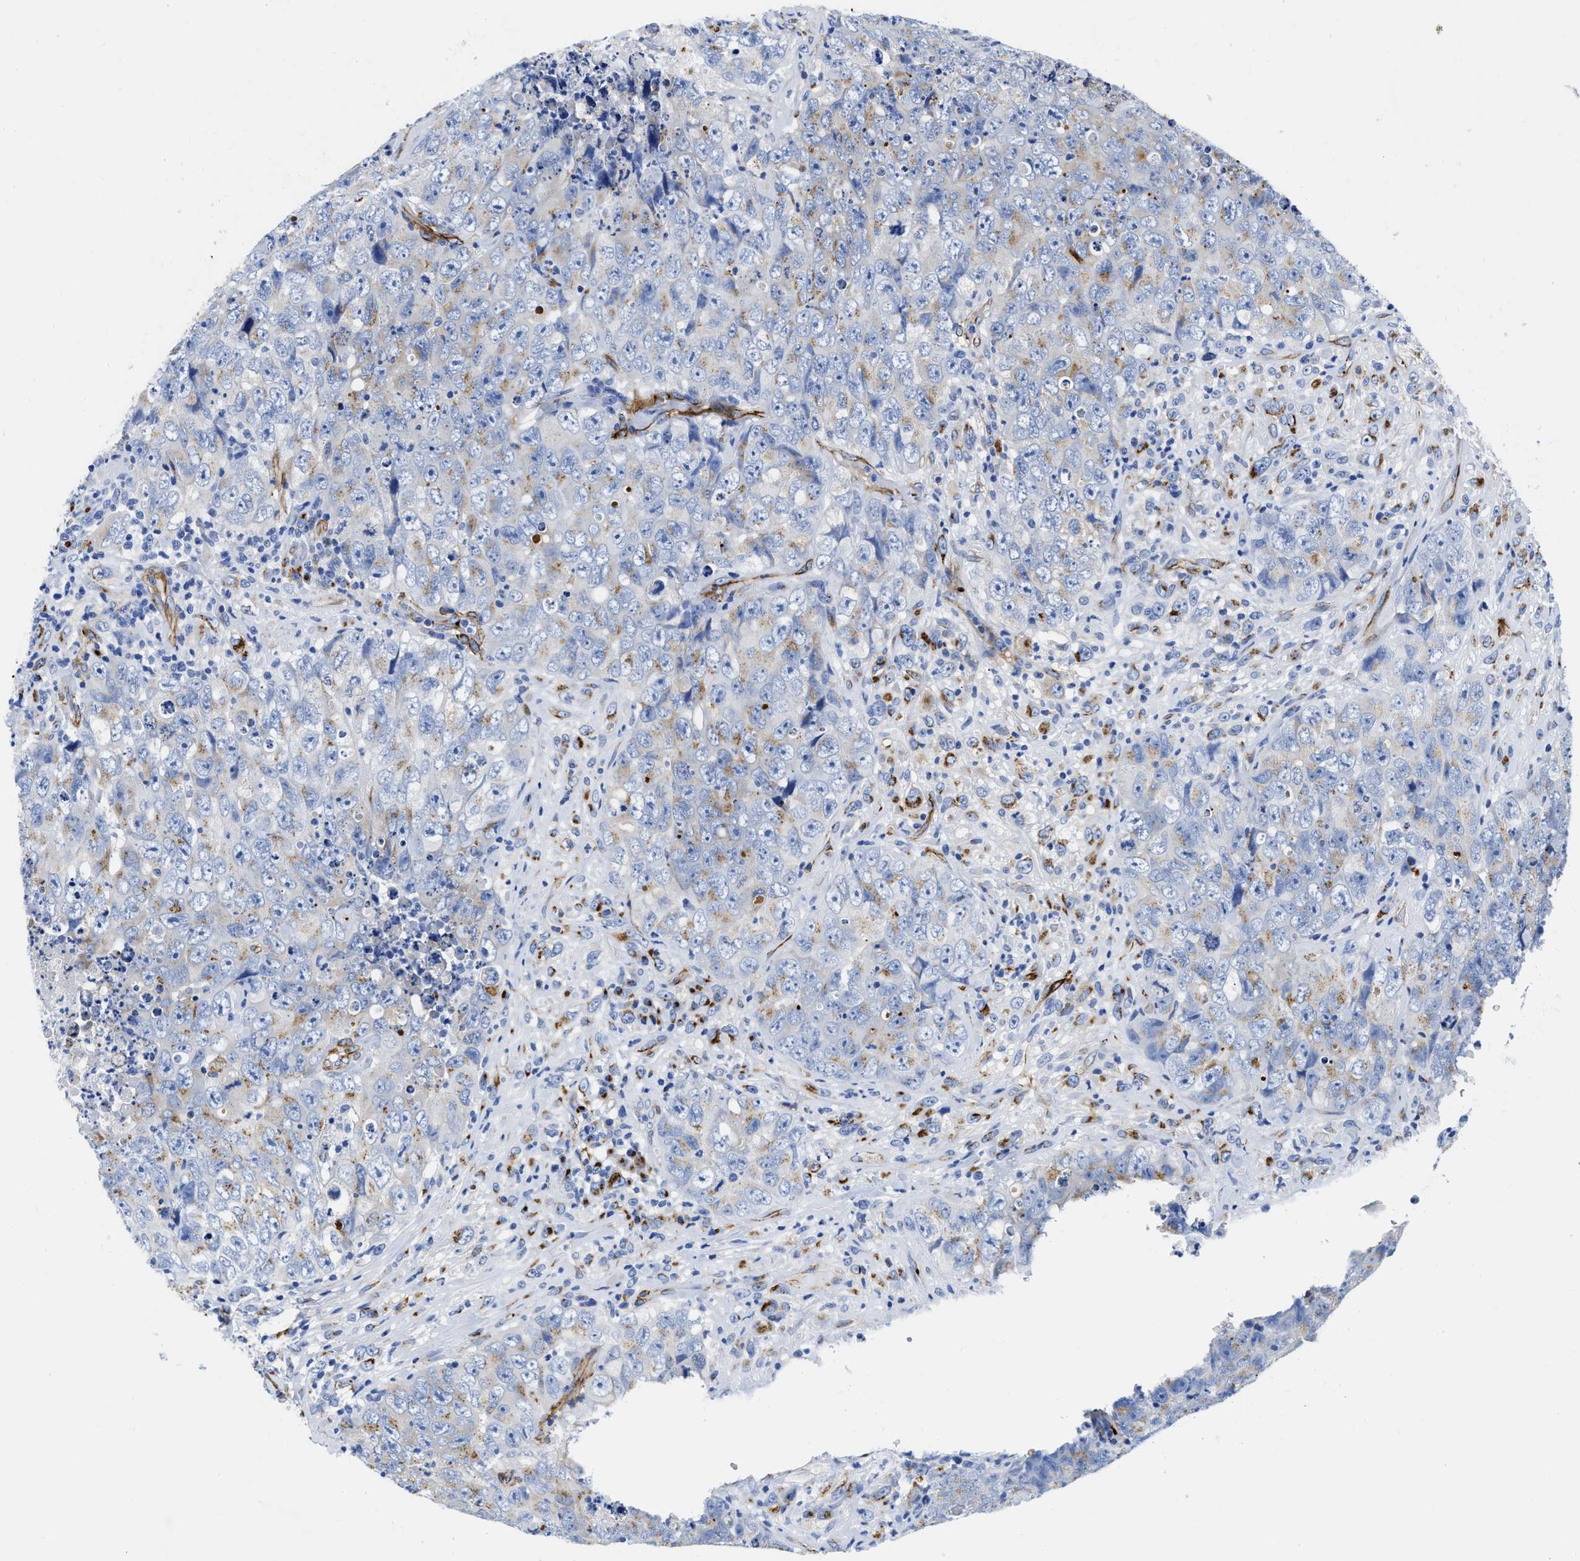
{"staining": {"intensity": "weak", "quantity": "25%-75%", "location": "cytoplasmic/membranous"}, "tissue": "testis cancer", "cell_type": "Tumor cells", "image_type": "cancer", "snomed": [{"axis": "morphology", "description": "Carcinoma, Embryonal, NOS"}, {"axis": "topography", "description": "Testis"}], "caption": "An image showing weak cytoplasmic/membranous staining in about 25%-75% of tumor cells in embryonal carcinoma (testis), as visualized by brown immunohistochemical staining.", "gene": "TVP23B", "patient": {"sex": "male", "age": 32}}